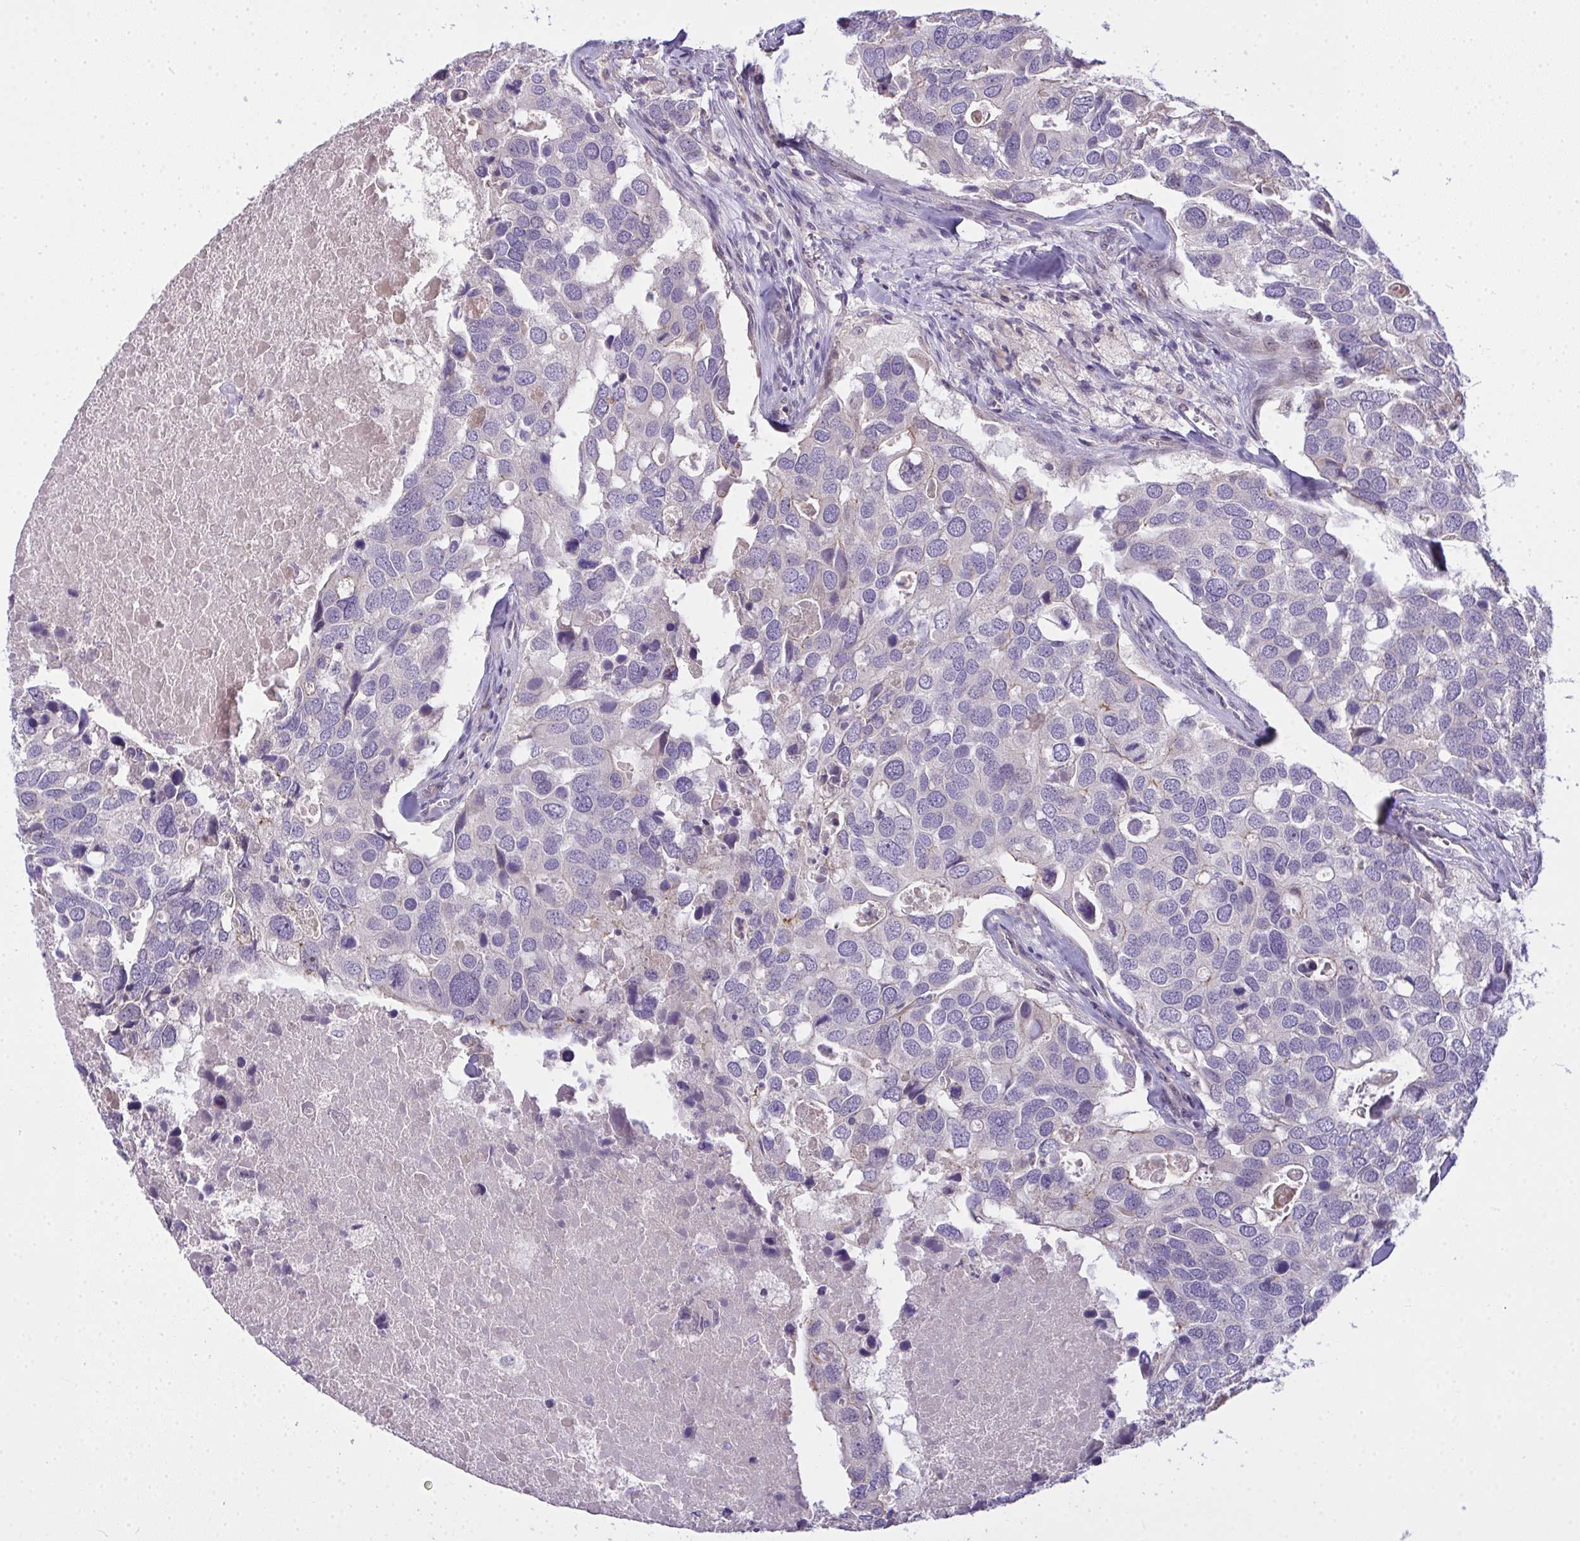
{"staining": {"intensity": "negative", "quantity": "none", "location": "none"}, "tissue": "breast cancer", "cell_type": "Tumor cells", "image_type": "cancer", "snomed": [{"axis": "morphology", "description": "Duct carcinoma"}, {"axis": "topography", "description": "Breast"}], "caption": "IHC histopathology image of neoplastic tissue: human breast cancer stained with DAB shows no significant protein expression in tumor cells. (DAB immunohistochemistry visualized using brightfield microscopy, high magnification).", "gene": "NT5C1A", "patient": {"sex": "female", "age": 83}}